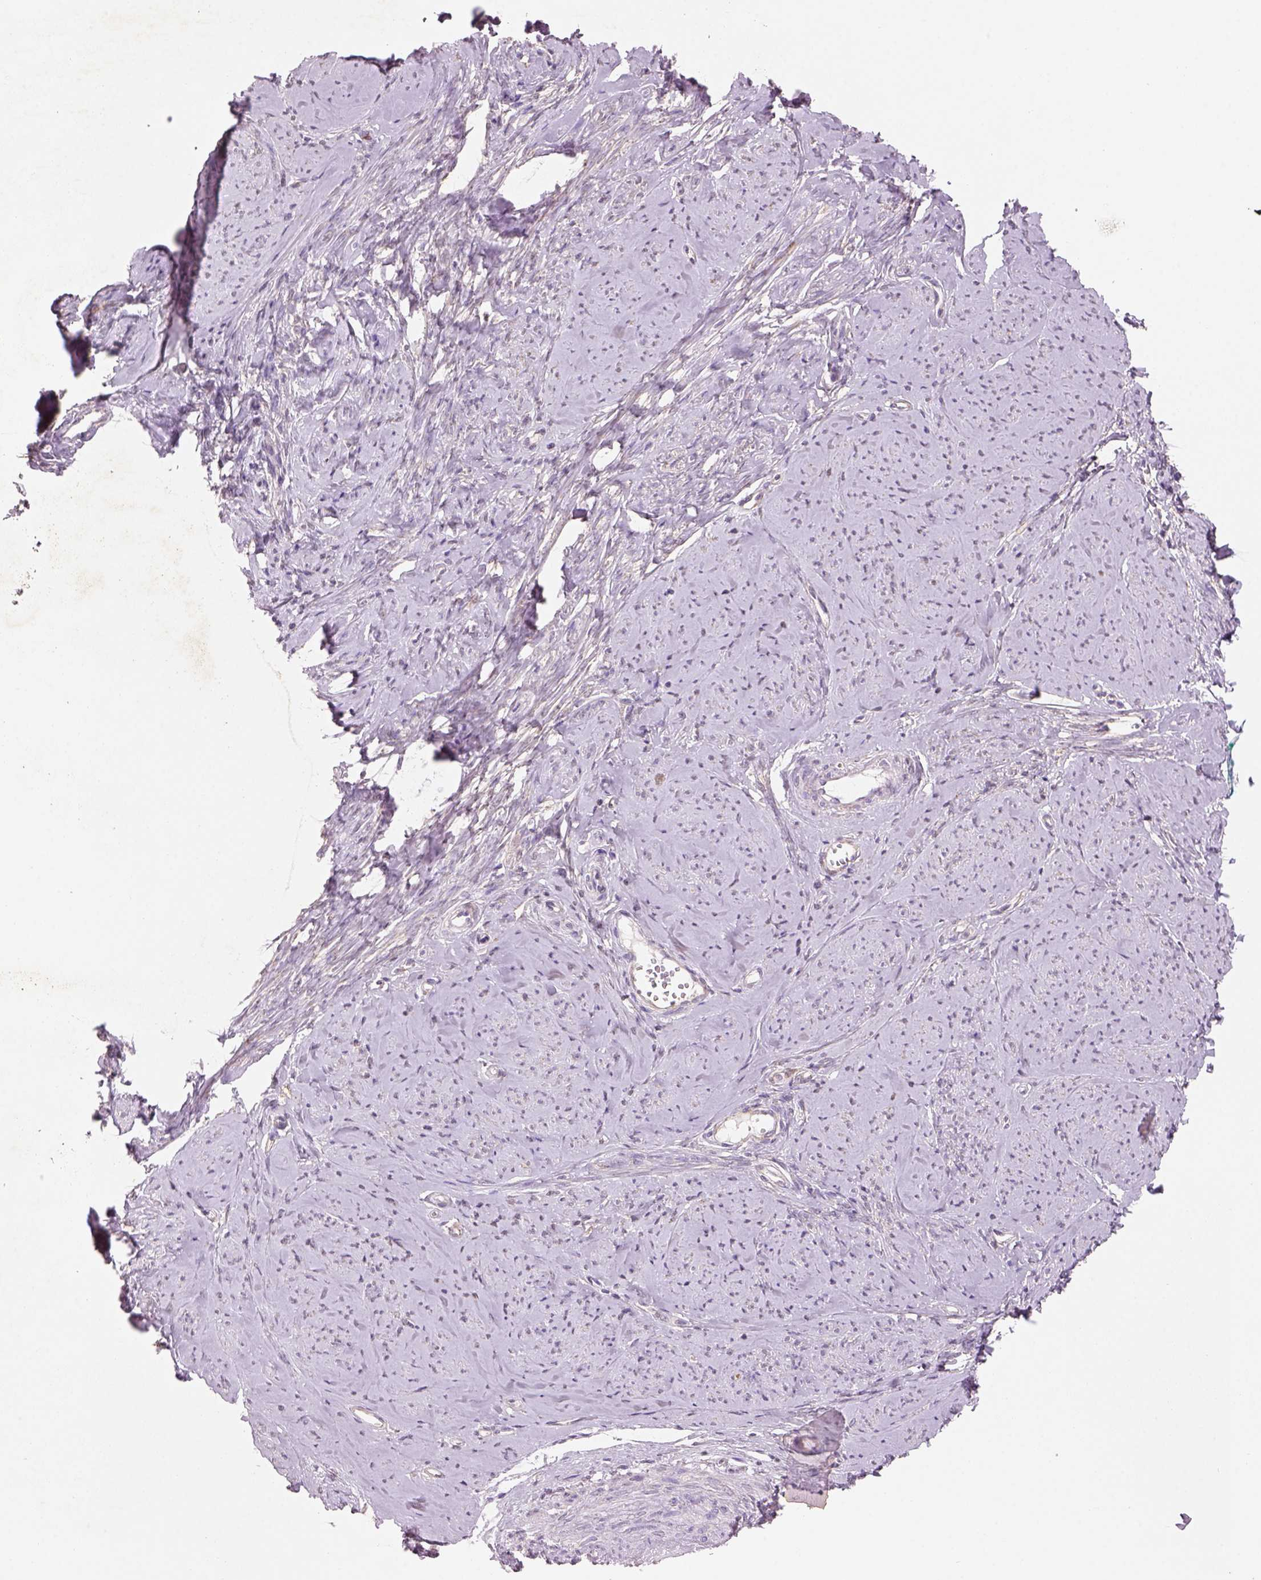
{"staining": {"intensity": "negative", "quantity": "none", "location": "none"}, "tissue": "smooth muscle", "cell_type": "Smooth muscle cells", "image_type": "normal", "snomed": [{"axis": "morphology", "description": "Normal tissue, NOS"}, {"axis": "topography", "description": "Smooth muscle"}], "caption": "A high-resolution image shows immunohistochemistry (IHC) staining of unremarkable smooth muscle, which demonstrates no significant staining in smooth muscle cells.", "gene": "AP2B1", "patient": {"sex": "female", "age": 48}}